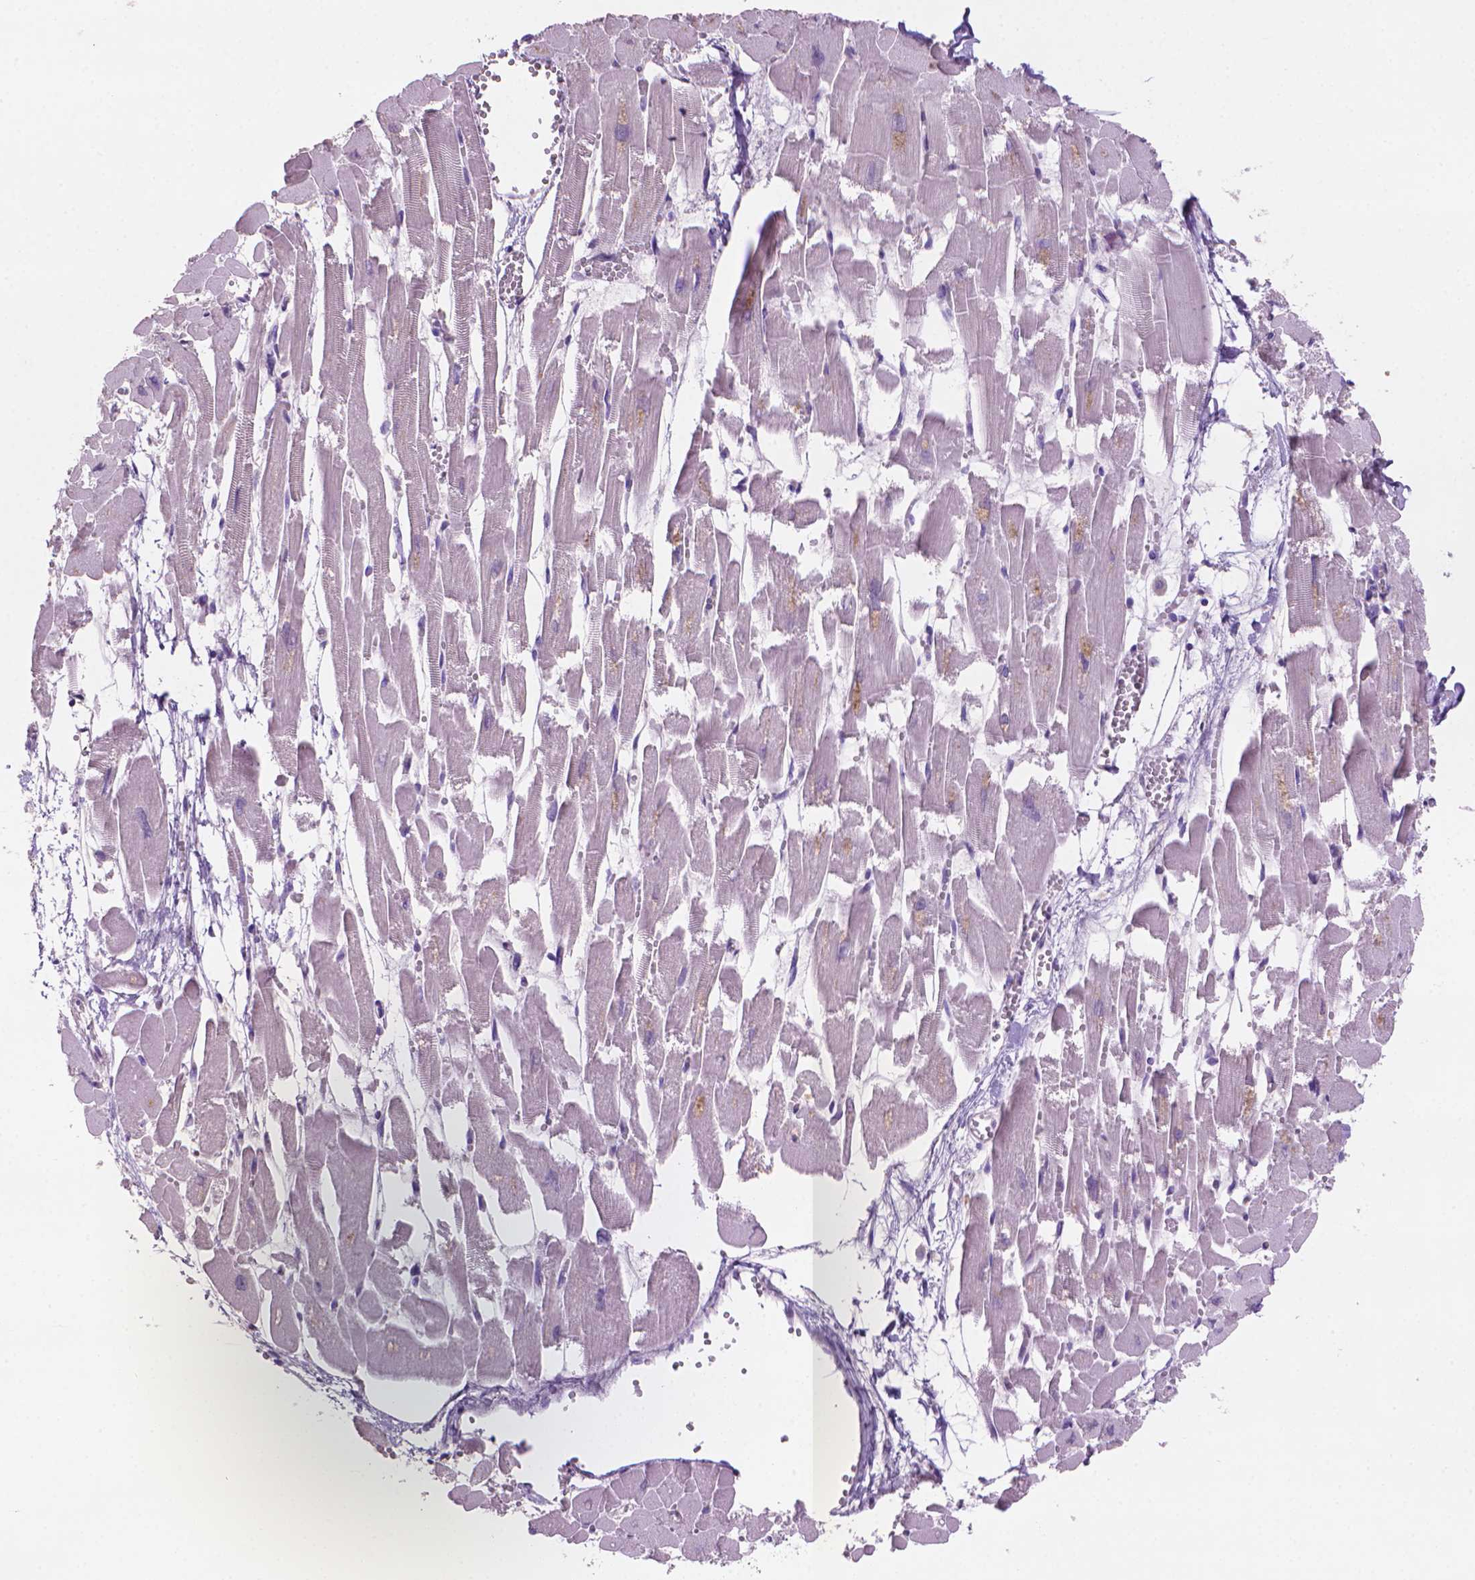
{"staining": {"intensity": "negative", "quantity": "none", "location": "none"}, "tissue": "heart muscle", "cell_type": "Cardiomyocytes", "image_type": "normal", "snomed": [{"axis": "morphology", "description": "Normal tissue, NOS"}, {"axis": "topography", "description": "Heart"}], "caption": "Cardiomyocytes show no significant protein expression in normal heart muscle.", "gene": "MUC1", "patient": {"sex": "female", "age": 52}}